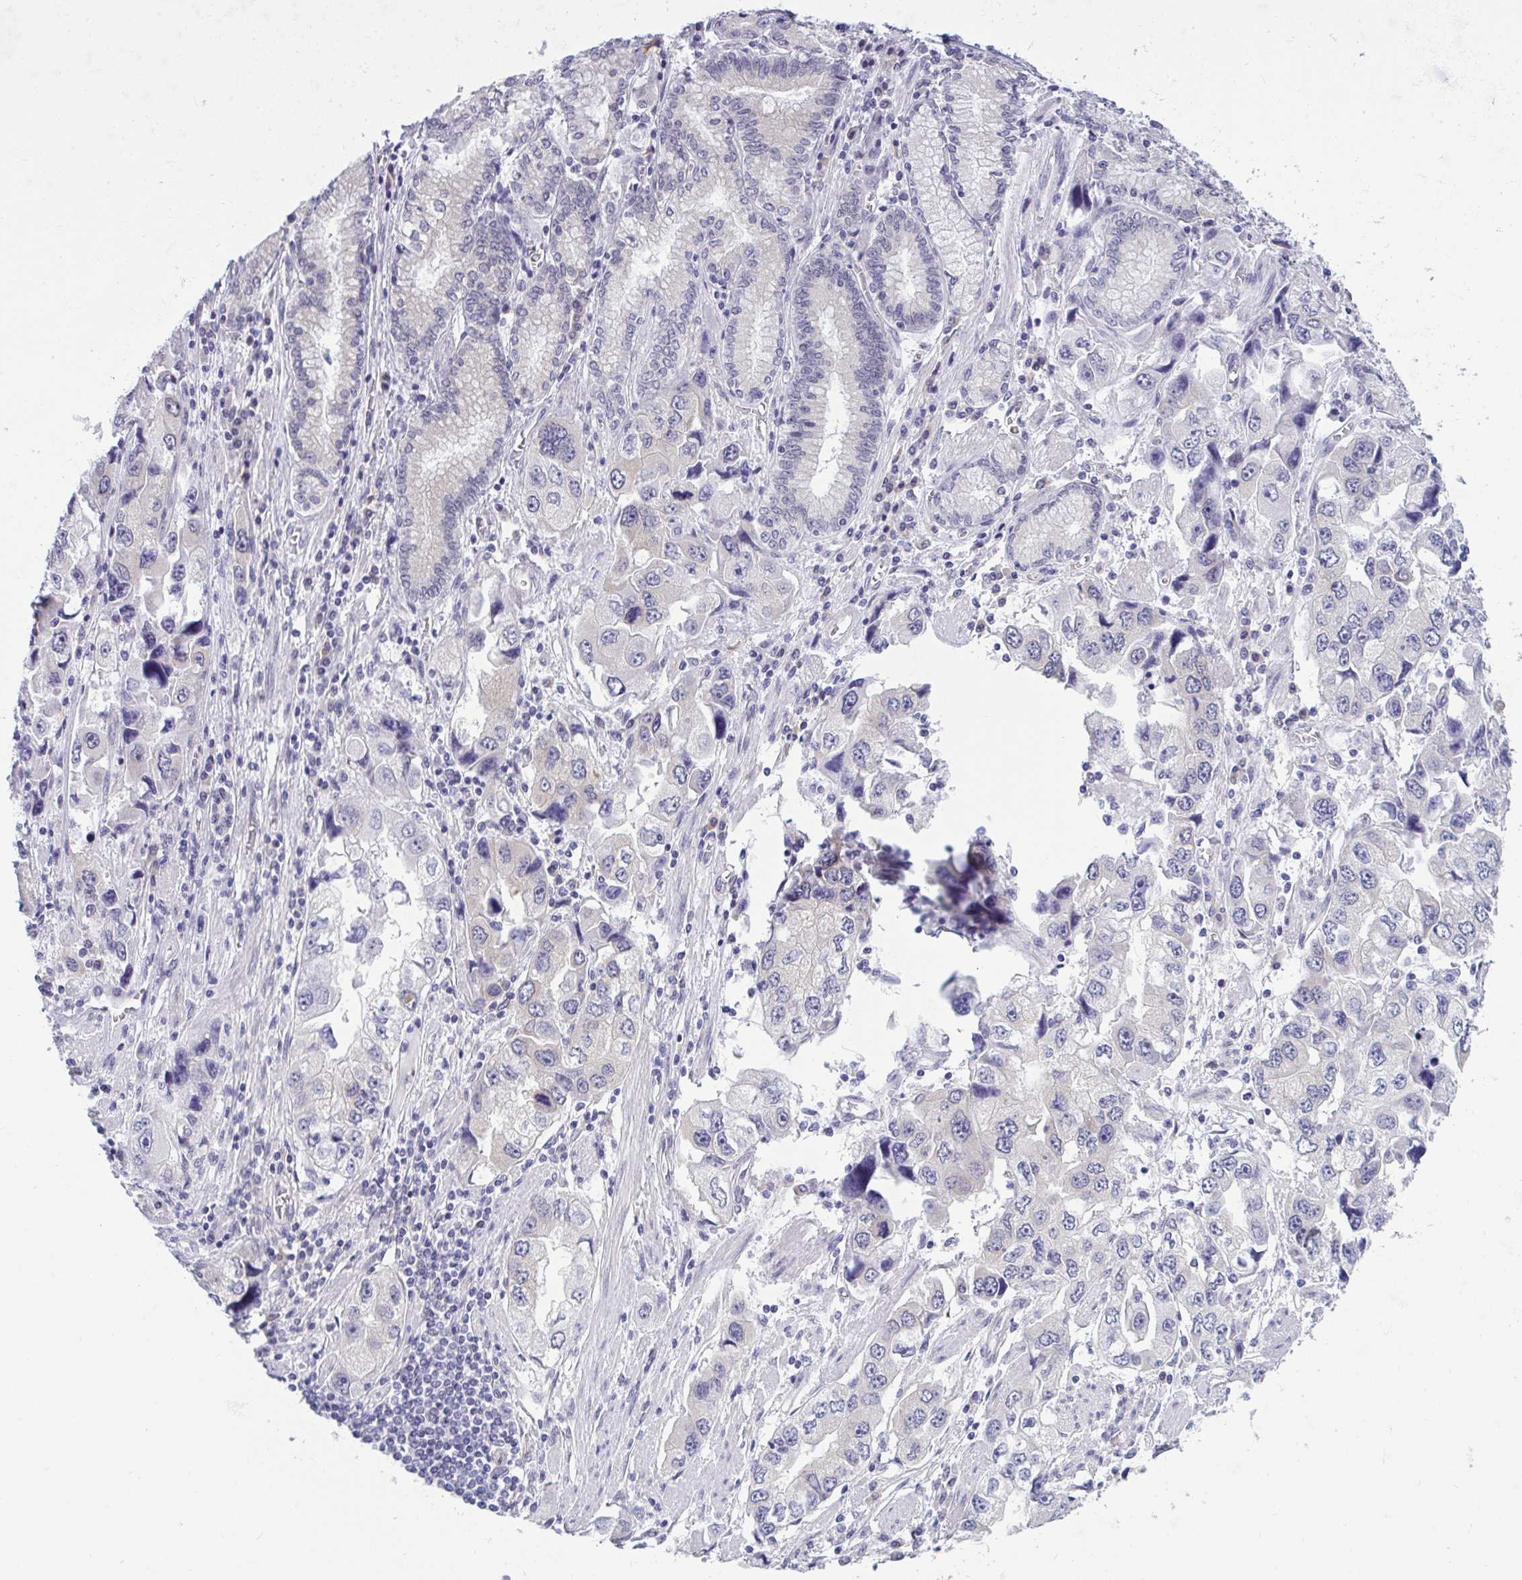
{"staining": {"intensity": "negative", "quantity": "none", "location": "none"}, "tissue": "stomach cancer", "cell_type": "Tumor cells", "image_type": "cancer", "snomed": [{"axis": "morphology", "description": "Adenocarcinoma, NOS"}, {"axis": "topography", "description": "Stomach, lower"}], "caption": "Immunohistochemistry histopathology image of human stomach cancer stained for a protein (brown), which demonstrates no staining in tumor cells.", "gene": "CAMLG", "patient": {"sex": "female", "age": 93}}